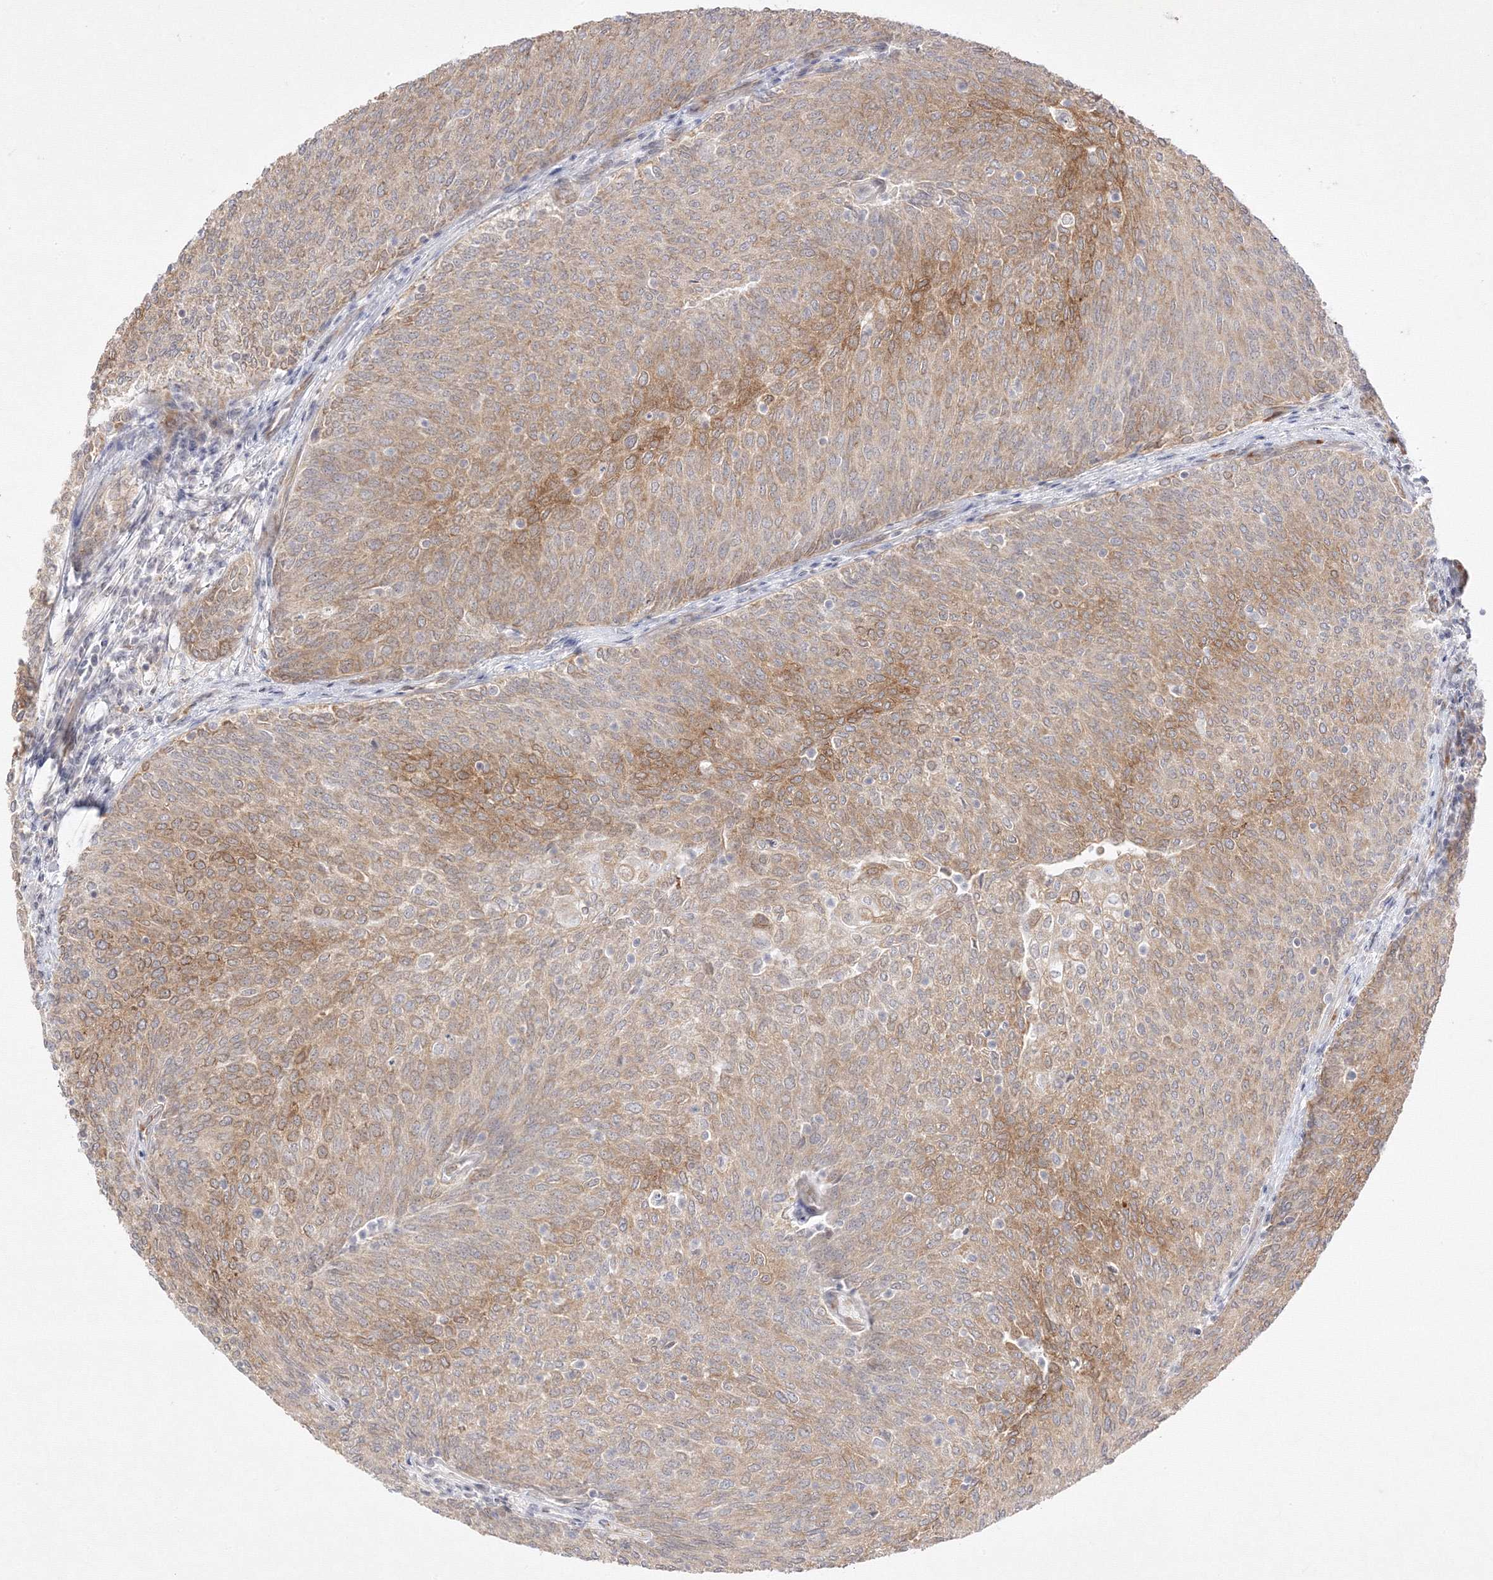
{"staining": {"intensity": "moderate", "quantity": ">75%", "location": "cytoplasmic/membranous"}, "tissue": "urothelial cancer", "cell_type": "Tumor cells", "image_type": "cancer", "snomed": [{"axis": "morphology", "description": "Urothelial carcinoma, Low grade"}, {"axis": "topography", "description": "Urinary bladder"}], "caption": "High-magnification brightfield microscopy of urothelial carcinoma (low-grade) stained with DAB (3,3'-diaminobenzidine) (brown) and counterstained with hematoxylin (blue). tumor cells exhibit moderate cytoplasmic/membranous expression is identified in about>75% of cells.", "gene": "C2CD2", "patient": {"sex": "female", "age": 79}}